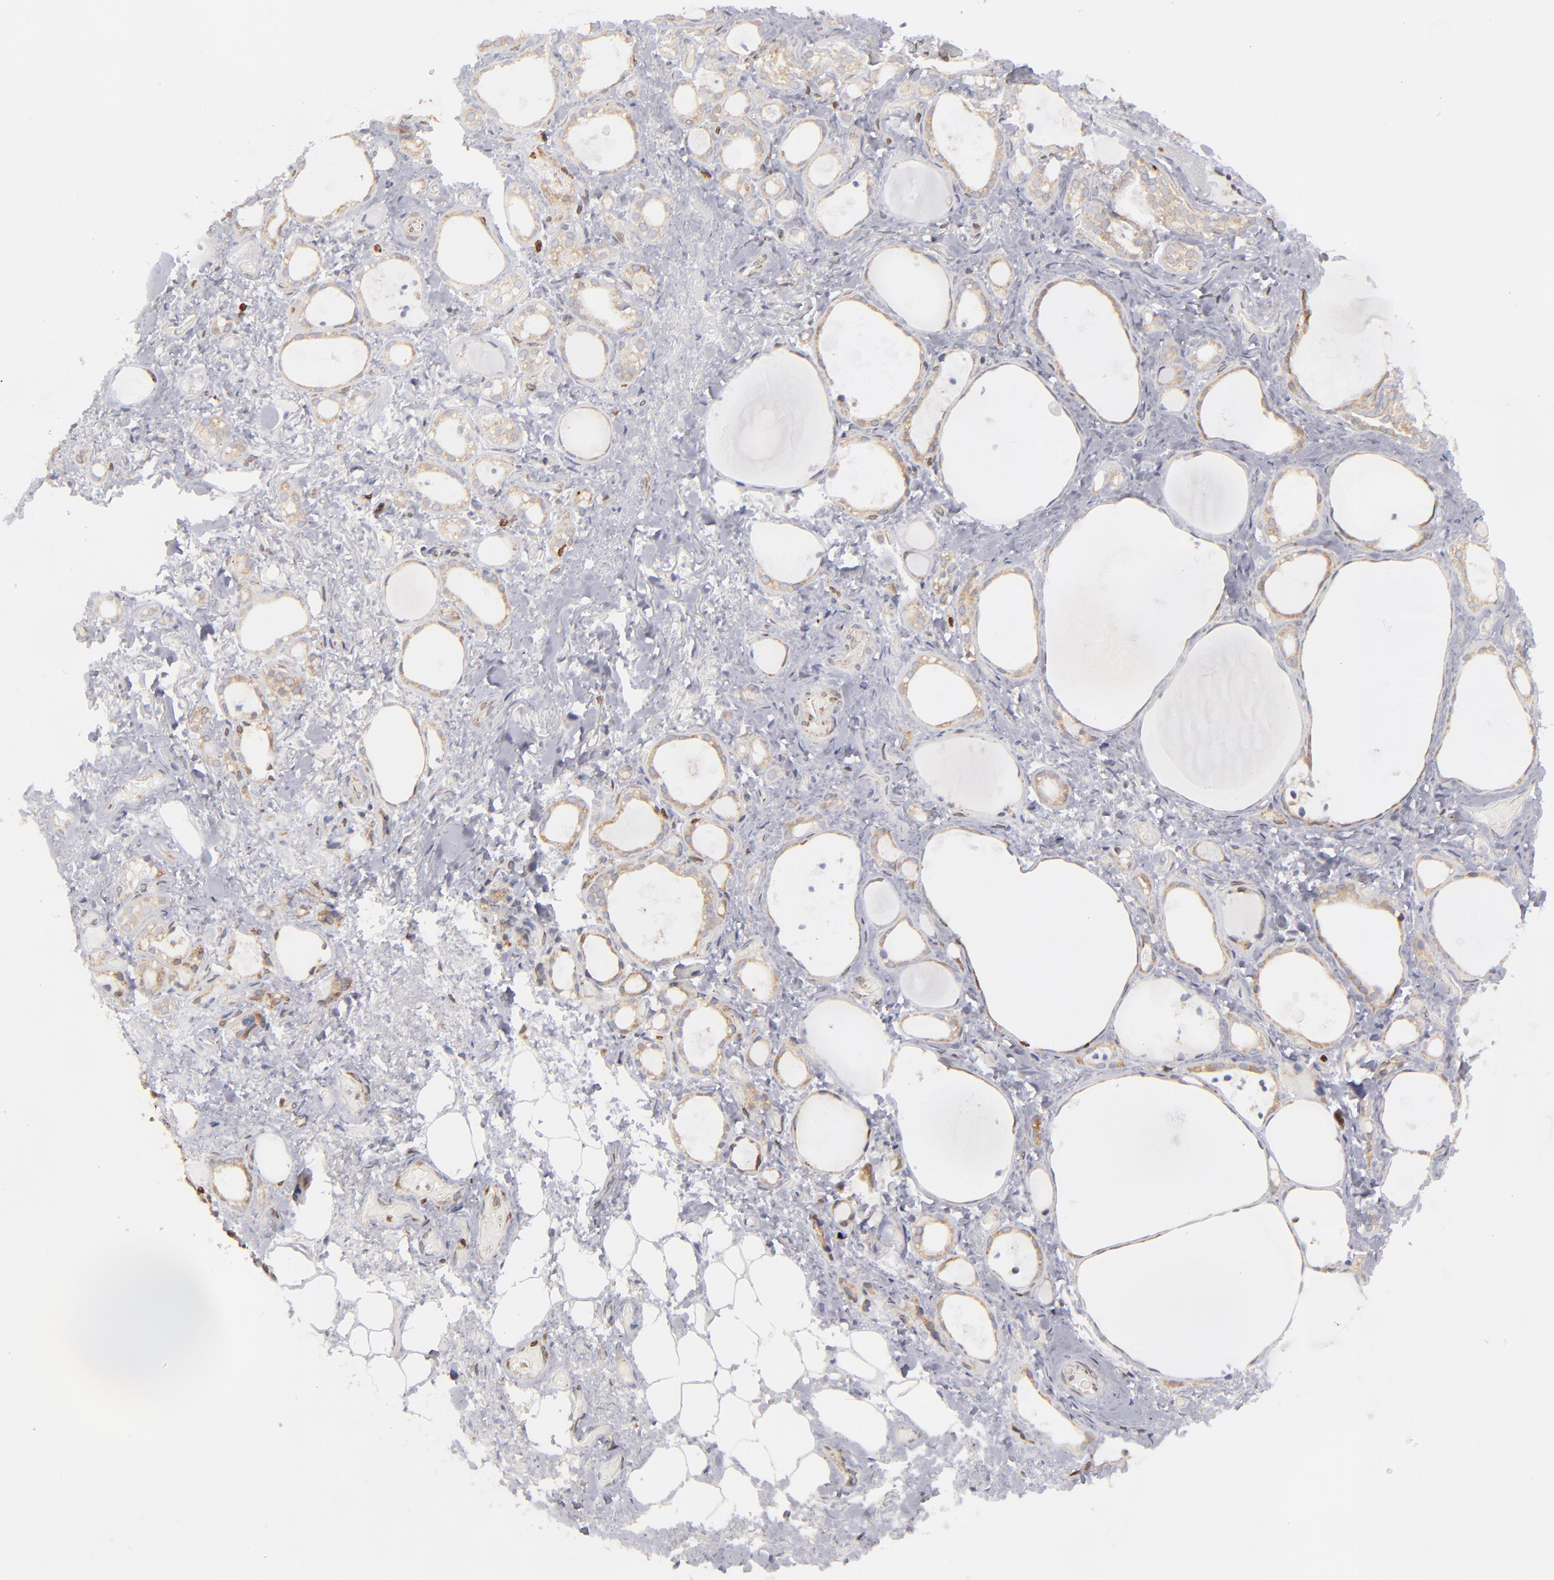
{"staining": {"intensity": "weak", "quantity": ">75%", "location": "cytoplasmic/membranous"}, "tissue": "thyroid gland", "cell_type": "Glandular cells", "image_type": "normal", "snomed": [{"axis": "morphology", "description": "Normal tissue, NOS"}, {"axis": "topography", "description": "Thyroid gland"}], "caption": "A brown stain labels weak cytoplasmic/membranous positivity of a protein in glandular cells of normal thyroid gland.", "gene": "TMX1", "patient": {"sex": "female", "age": 75}}